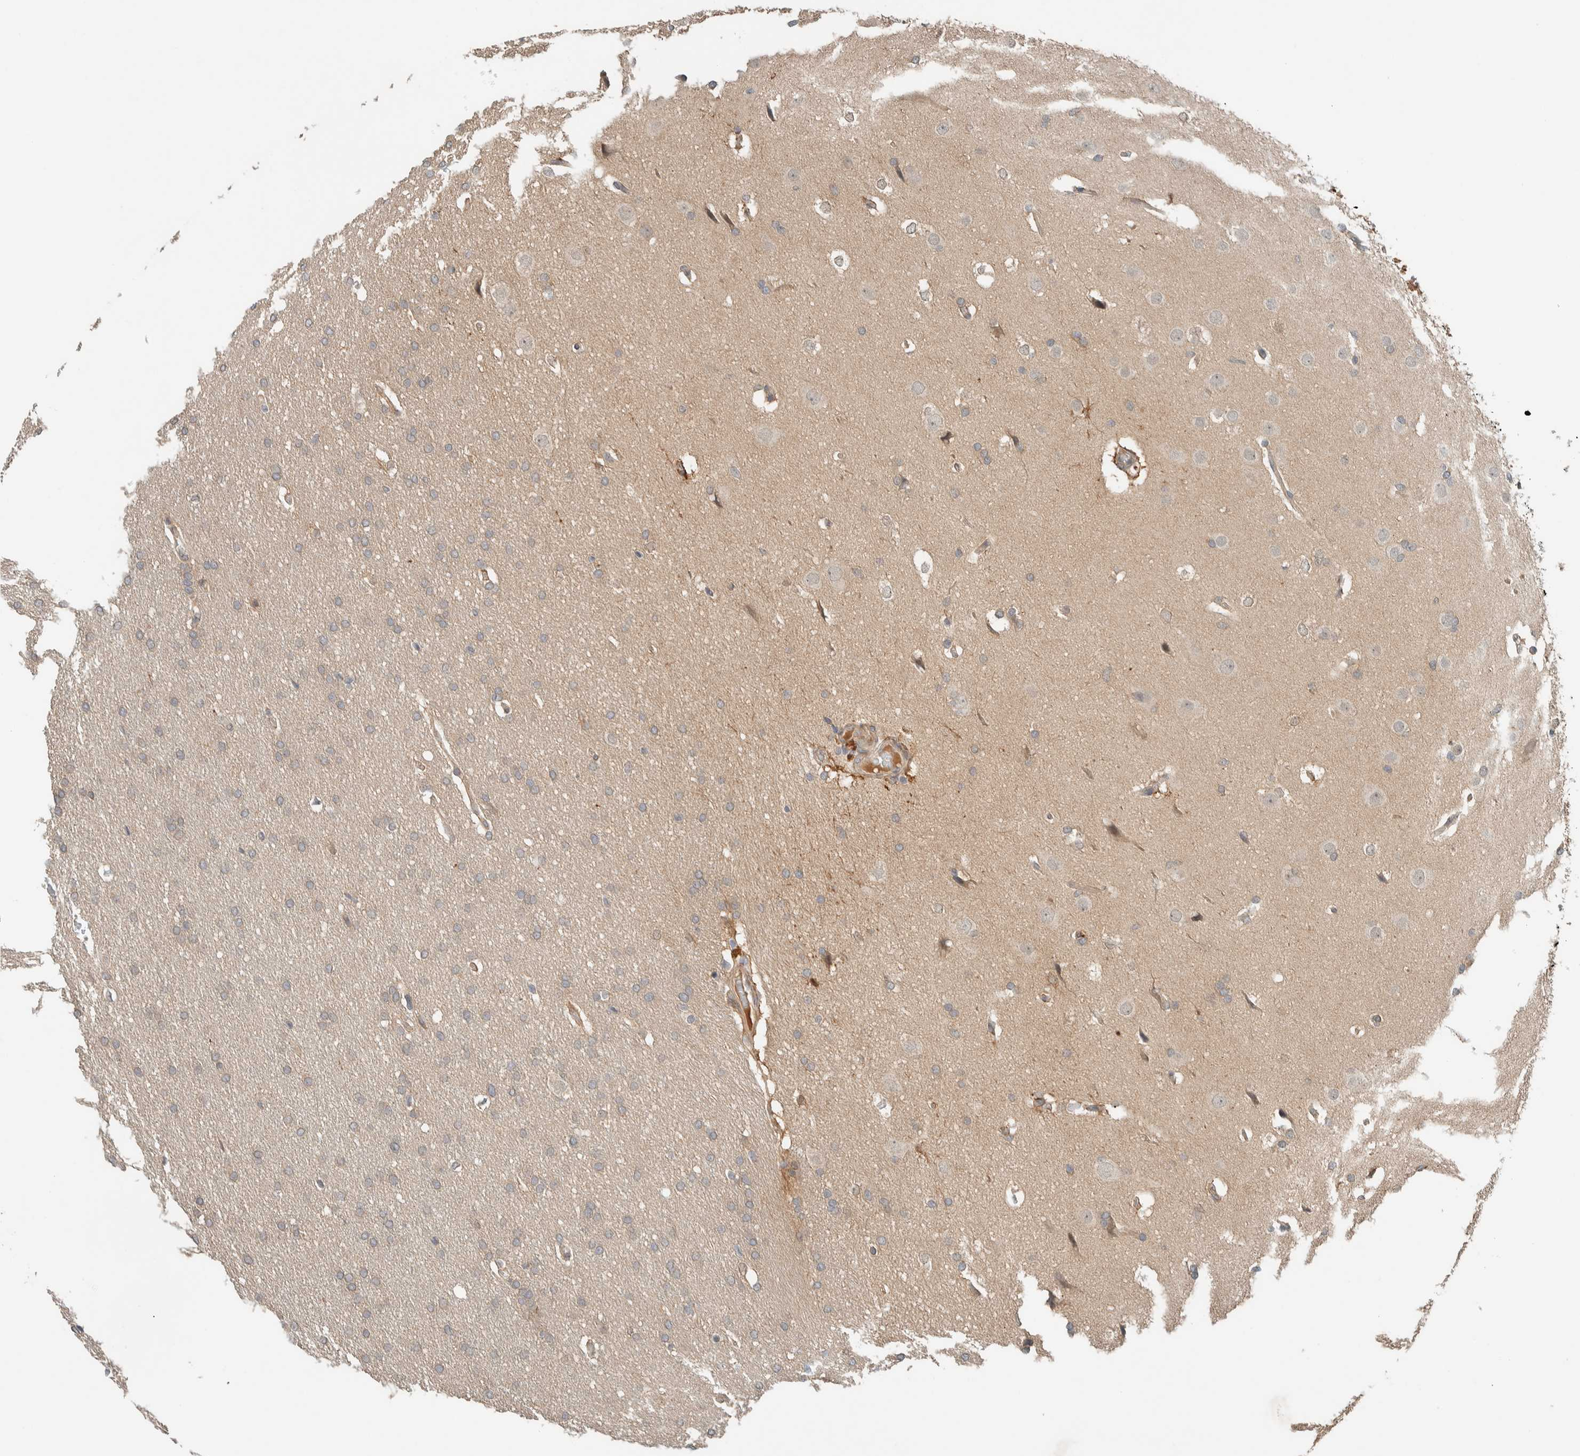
{"staining": {"intensity": "negative", "quantity": "none", "location": "none"}, "tissue": "glioma", "cell_type": "Tumor cells", "image_type": "cancer", "snomed": [{"axis": "morphology", "description": "Glioma, malignant, Low grade"}, {"axis": "topography", "description": "Brain"}], "caption": "Immunohistochemistry photomicrograph of low-grade glioma (malignant) stained for a protein (brown), which exhibits no positivity in tumor cells.", "gene": "CTBP2", "patient": {"sex": "female", "age": 37}}